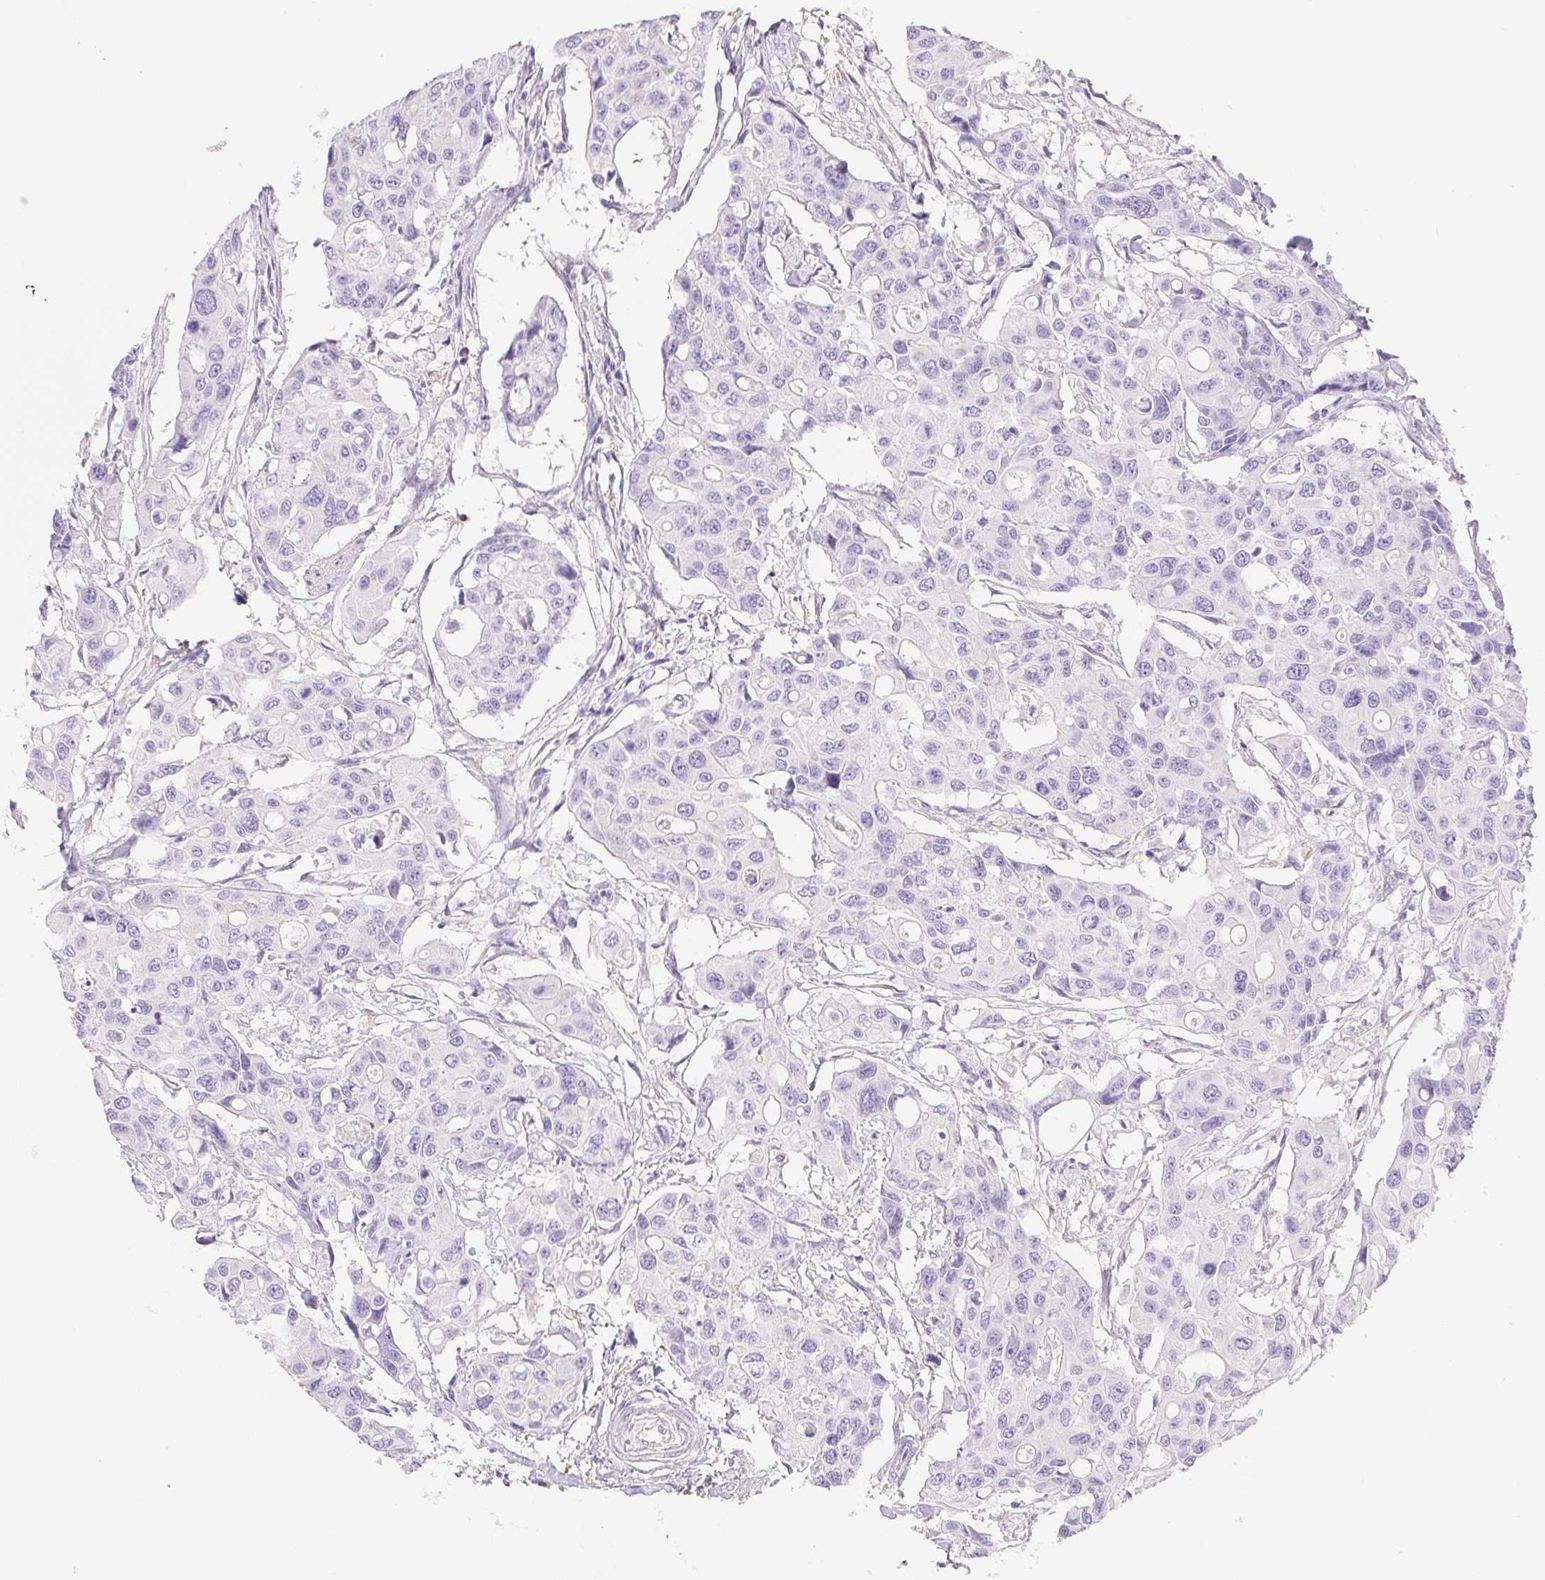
{"staining": {"intensity": "negative", "quantity": "none", "location": "none"}, "tissue": "colorectal cancer", "cell_type": "Tumor cells", "image_type": "cancer", "snomed": [{"axis": "morphology", "description": "Adenocarcinoma, NOS"}, {"axis": "topography", "description": "Colon"}], "caption": "Tumor cells show no significant expression in colorectal cancer (adenocarcinoma). (Brightfield microscopy of DAB (3,3'-diaminobenzidine) immunohistochemistry (IHC) at high magnification).", "gene": "PNLIP", "patient": {"sex": "male", "age": 77}}